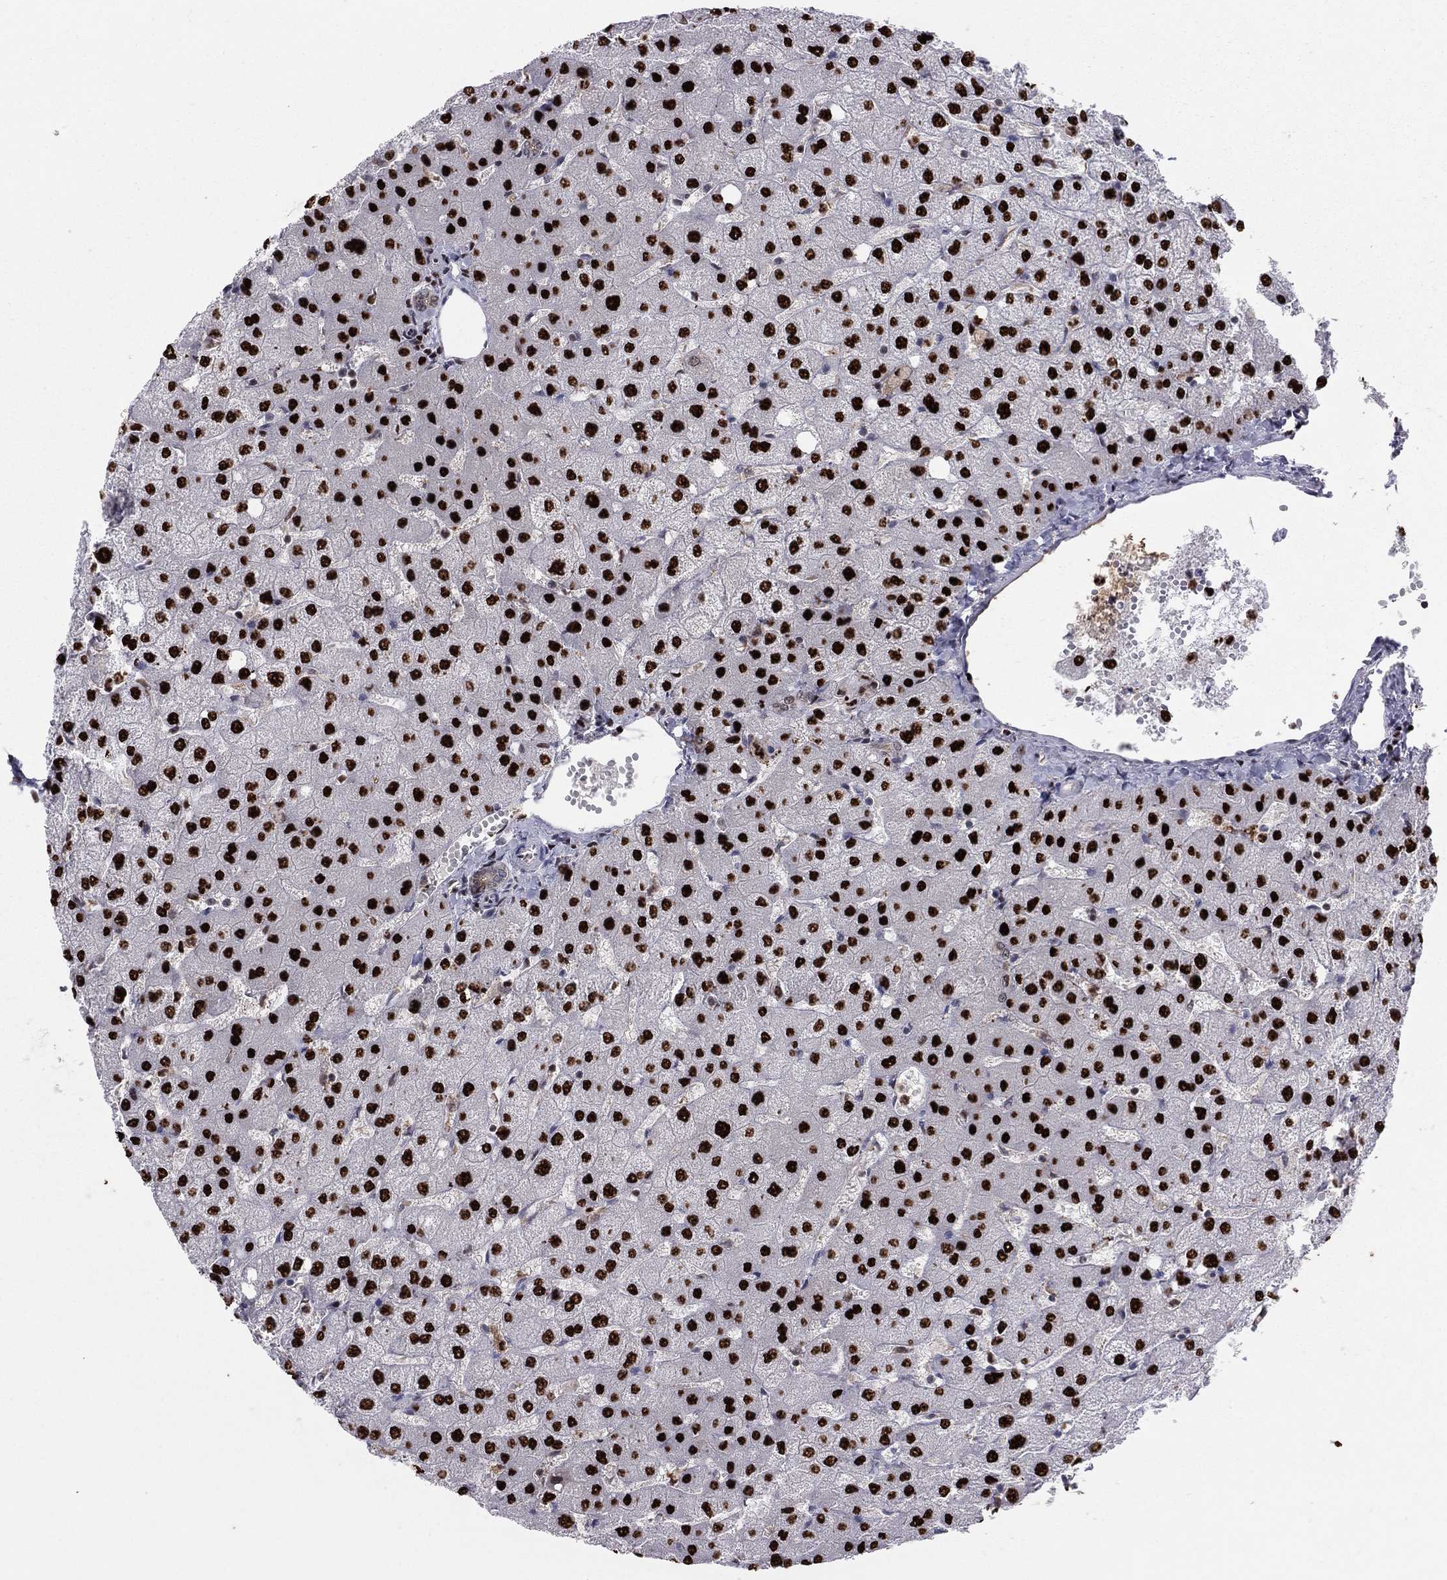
{"staining": {"intensity": "negative", "quantity": "none", "location": "none"}, "tissue": "liver", "cell_type": "Cholangiocytes", "image_type": "normal", "snomed": [{"axis": "morphology", "description": "Normal tissue, NOS"}, {"axis": "topography", "description": "Liver"}], "caption": "Human liver stained for a protein using immunohistochemistry (IHC) demonstrates no expression in cholangiocytes.", "gene": "PCGF3", "patient": {"sex": "female", "age": 54}}